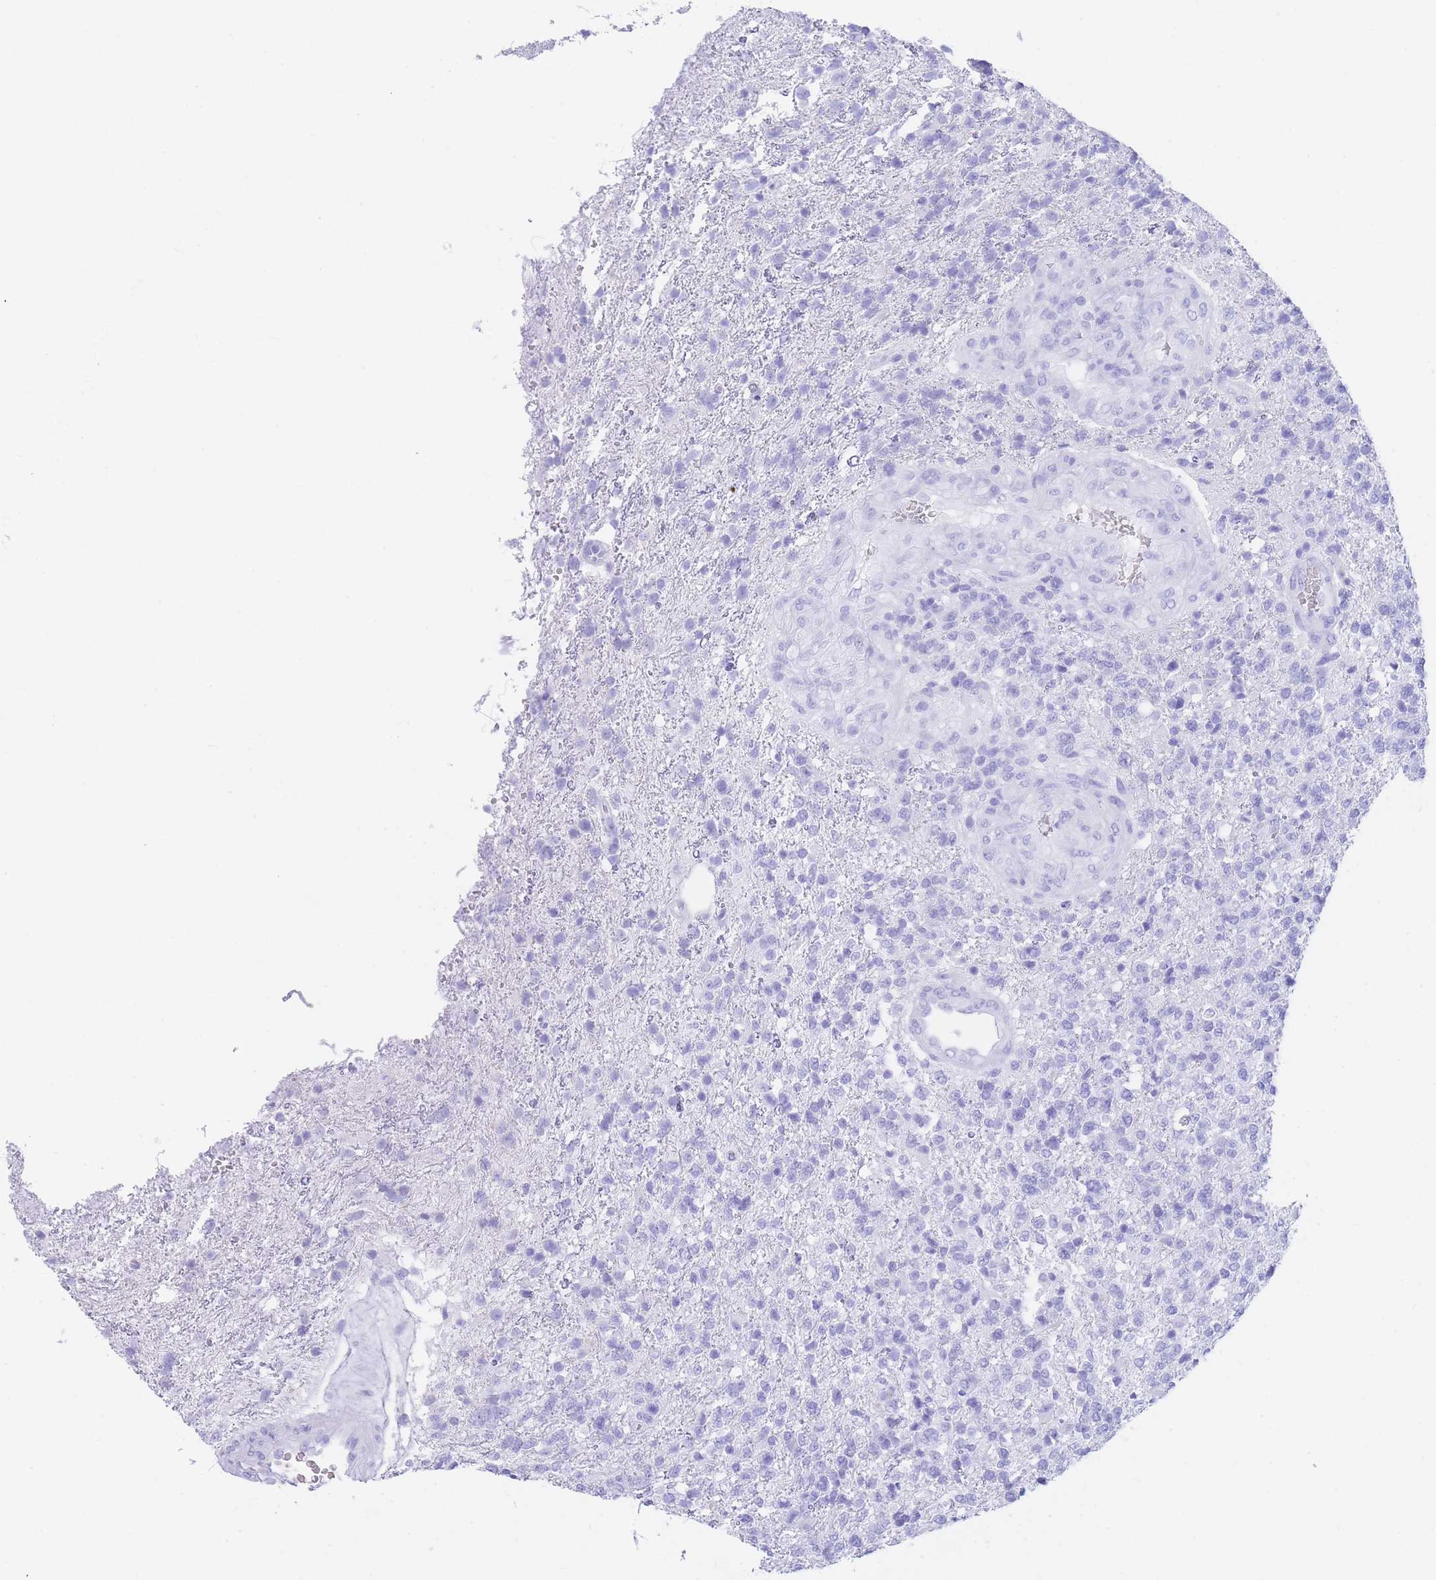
{"staining": {"intensity": "negative", "quantity": "none", "location": "none"}, "tissue": "glioma", "cell_type": "Tumor cells", "image_type": "cancer", "snomed": [{"axis": "morphology", "description": "Glioma, malignant, High grade"}, {"axis": "topography", "description": "Brain"}], "caption": "Tumor cells show no significant protein staining in glioma.", "gene": "SLCO1B3", "patient": {"sex": "male", "age": 56}}